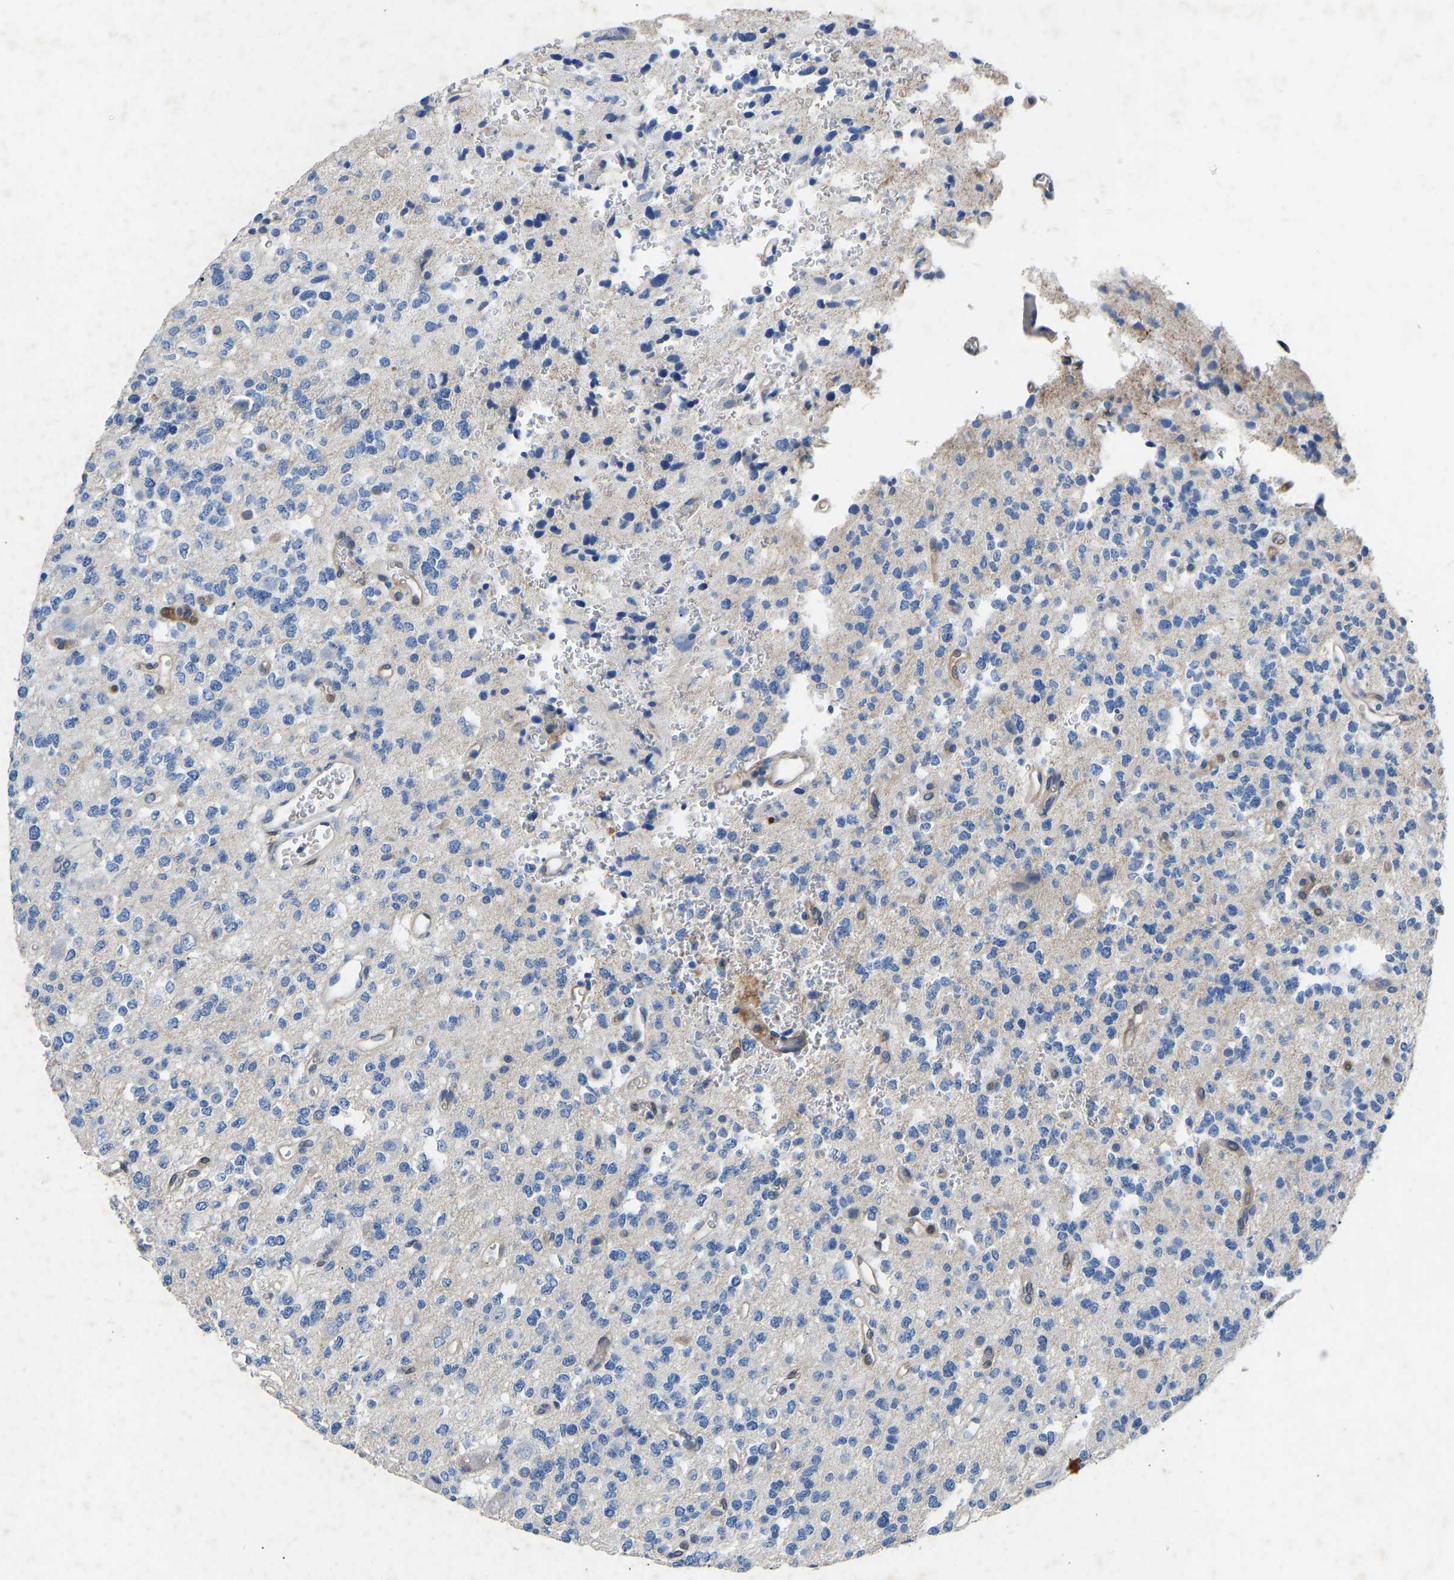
{"staining": {"intensity": "negative", "quantity": "none", "location": "none"}, "tissue": "glioma", "cell_type": "Tumor cells", "image_type": "cancer", "snomed": [{"axis": "morphology", "description": "Glioma, malignant, Low grade"}, {"axis": "topography", "description": "Brain"}], "caption": "Immunohistochemistry of human glioma demonstrates no expression in tumor cells.", "gene": "RBP1", "patient": {"sex": "male", "age": 38}}